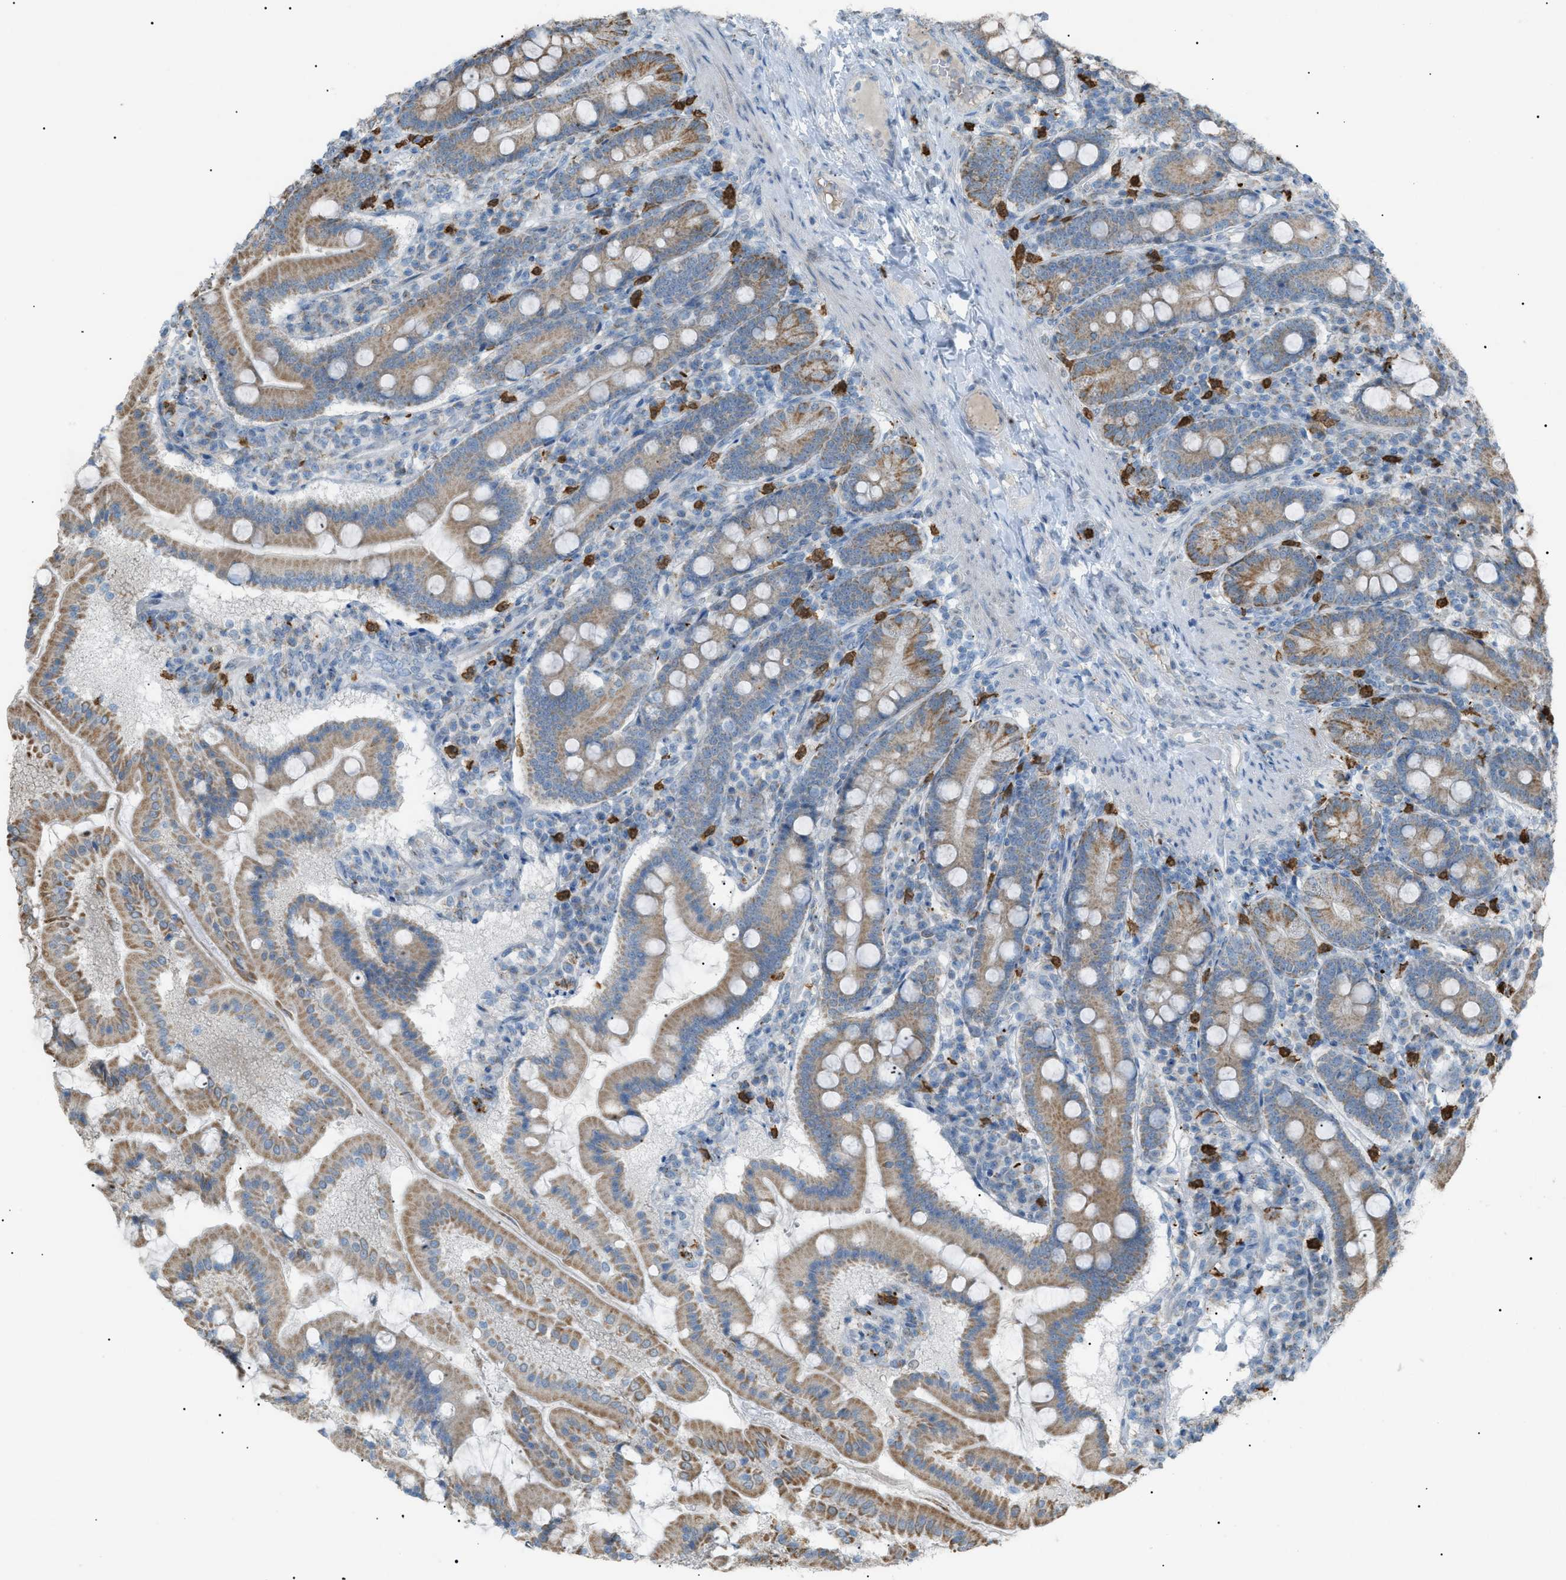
{"staining": {"intensity": "moderate", "quantity": ">75%", "location": "cytoplasmic/membranous"}, "tissue": "duodenum", "cell_type": "Glandular cells", "image_type": "normal", "snomed": [{"axis": "morphology", "description": "Normal tissue, NOS"}, {"axis": "topography", "description": "Duodenum"}], "caption": "Duodenum stained for a protein (brown) reveals moderate cytoplasmic/membranous positive staining in approximately >75% of glandular cells.", "gene": "ZNF516", "patient": {"sex": "male", "age": 50}}